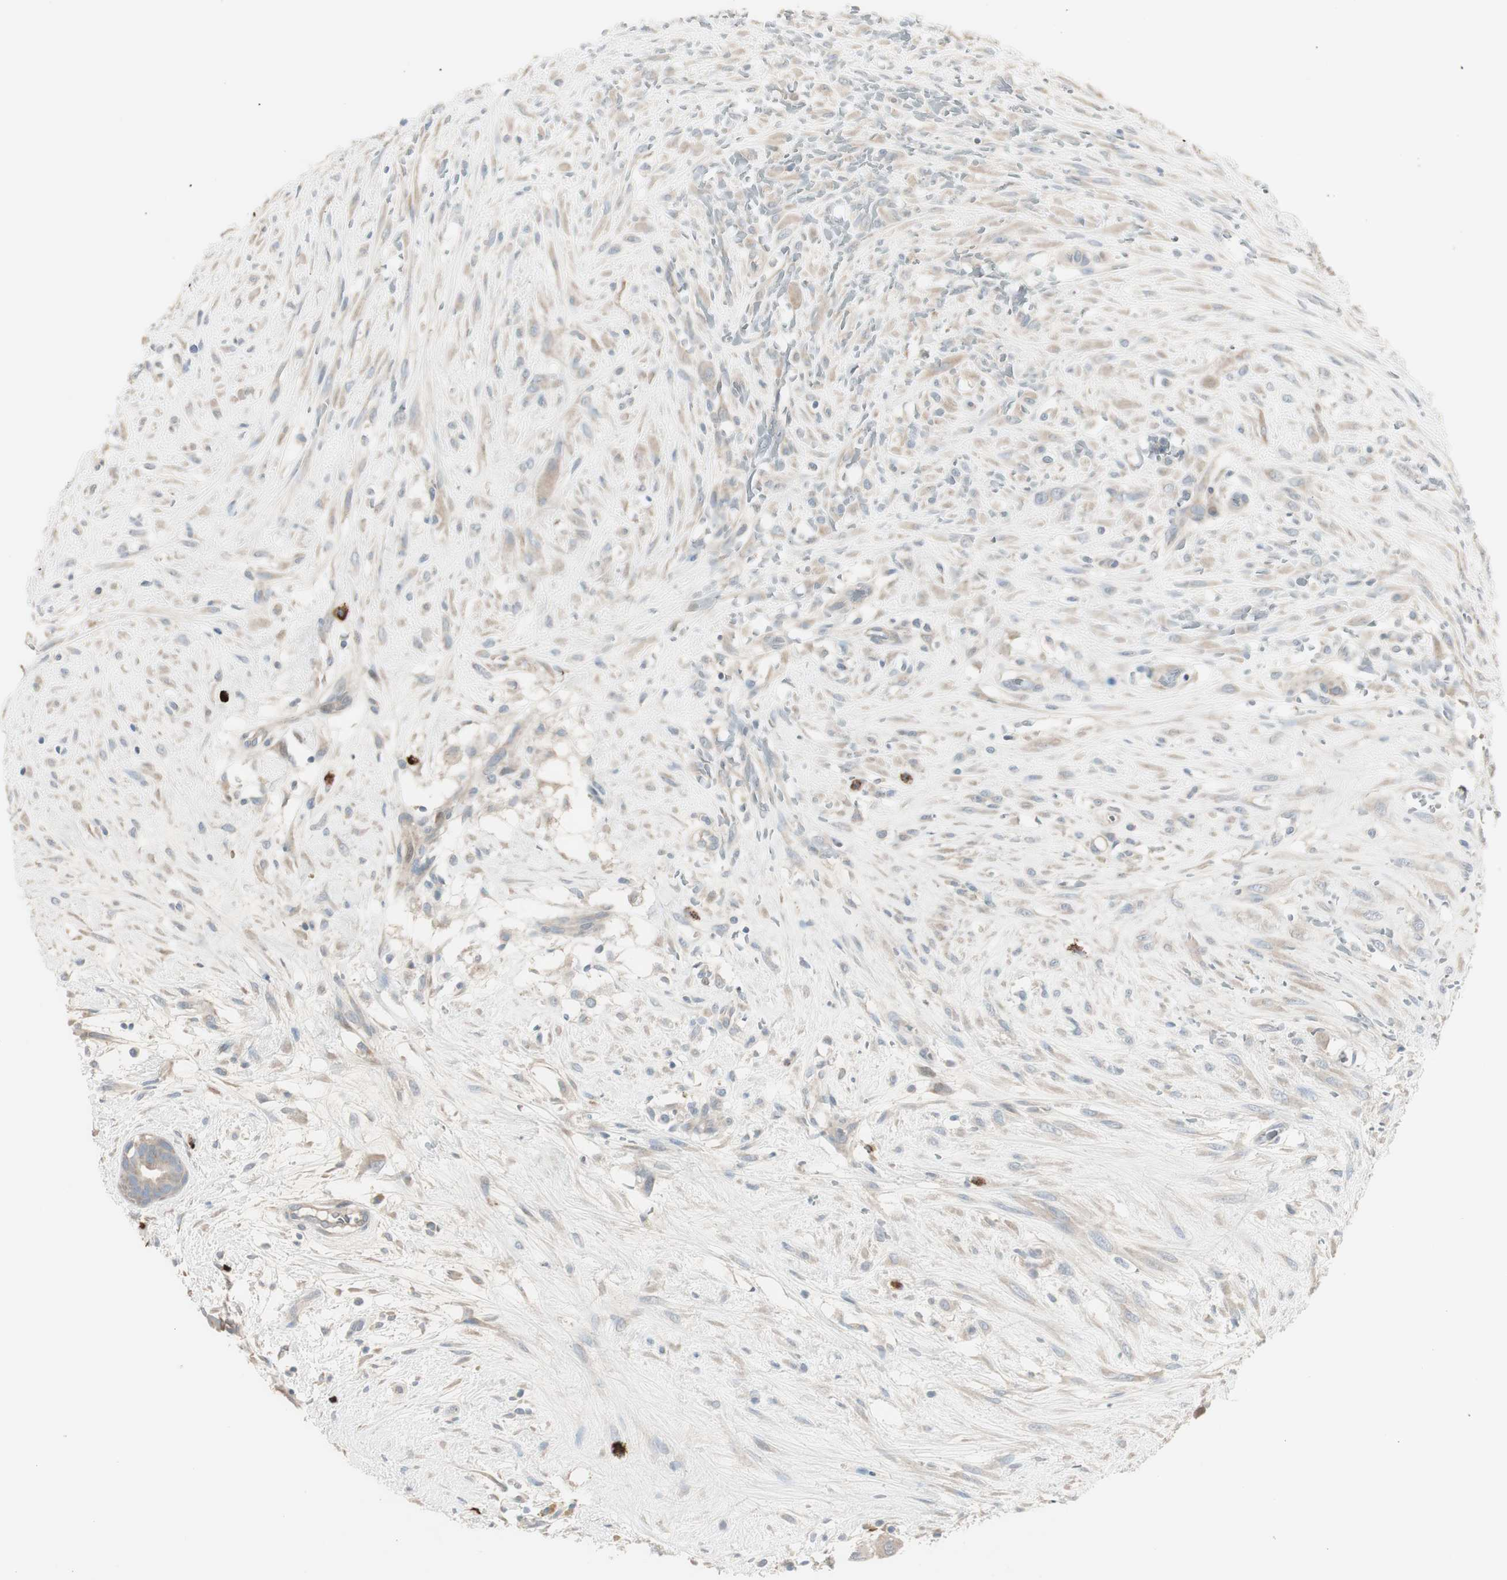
{"staining": {"intensity": "weak", "quantity": ">75%", "location": "cytoplasmic/membranous"}, "tissue": "breast cancer", "cell_type": "Tumor cells", "image_type": "cancer", "snomed": [{"axis": "morphology", "description": "Duct carcinoma"}, {"axis": "topography", "description": "Breast"}], "caption": "Immunohistochemical staining of human breast cancer demonstrates weak cytoplasmic/membranous protein positivity in approximately >75% of tumor cells.", "gene": "MAPRE3", "patient": {"sex": "female", "age": 40}}